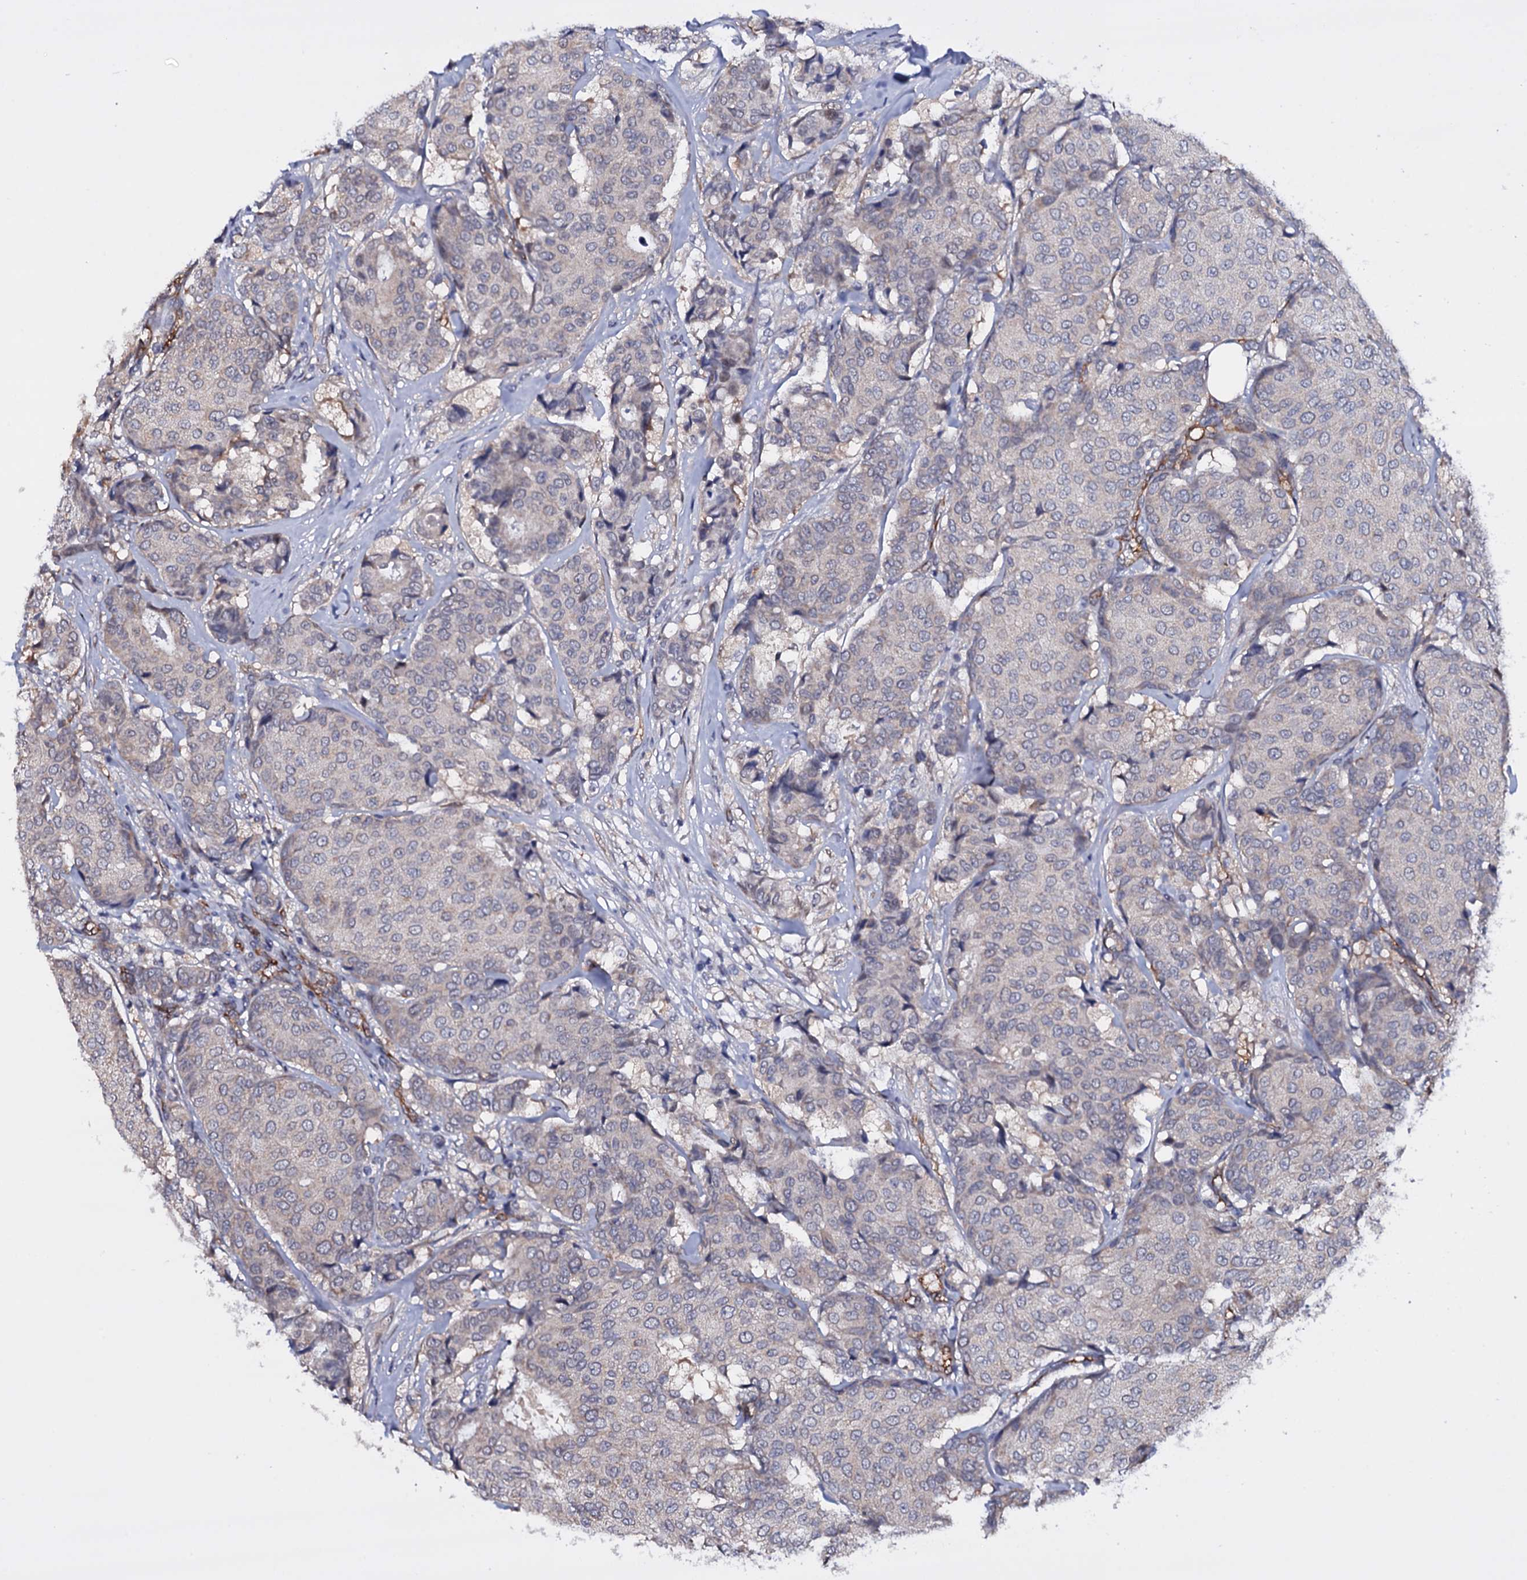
{"staining": {"intensity": "negative", "quantity": "none", "location": "none"}, "tissue": "breast cancer", "cell_type": "Tumor cells", "image_type": "cancer", "snomed": [{"axis": "morphology", "description": "Duct carcinoma"}, {"axis": "topography", "description": "Breast"}], "caption": "Immunohistochemistry (IHC) histopathology image of neoplastic tissue: human breast cancer (invasive ductal carcinoma) stained with DAB exhibits no significant protein positivity in tumor cells.", "gene": "GAREM1", "patient": {"sex": "female", "age": 75}}